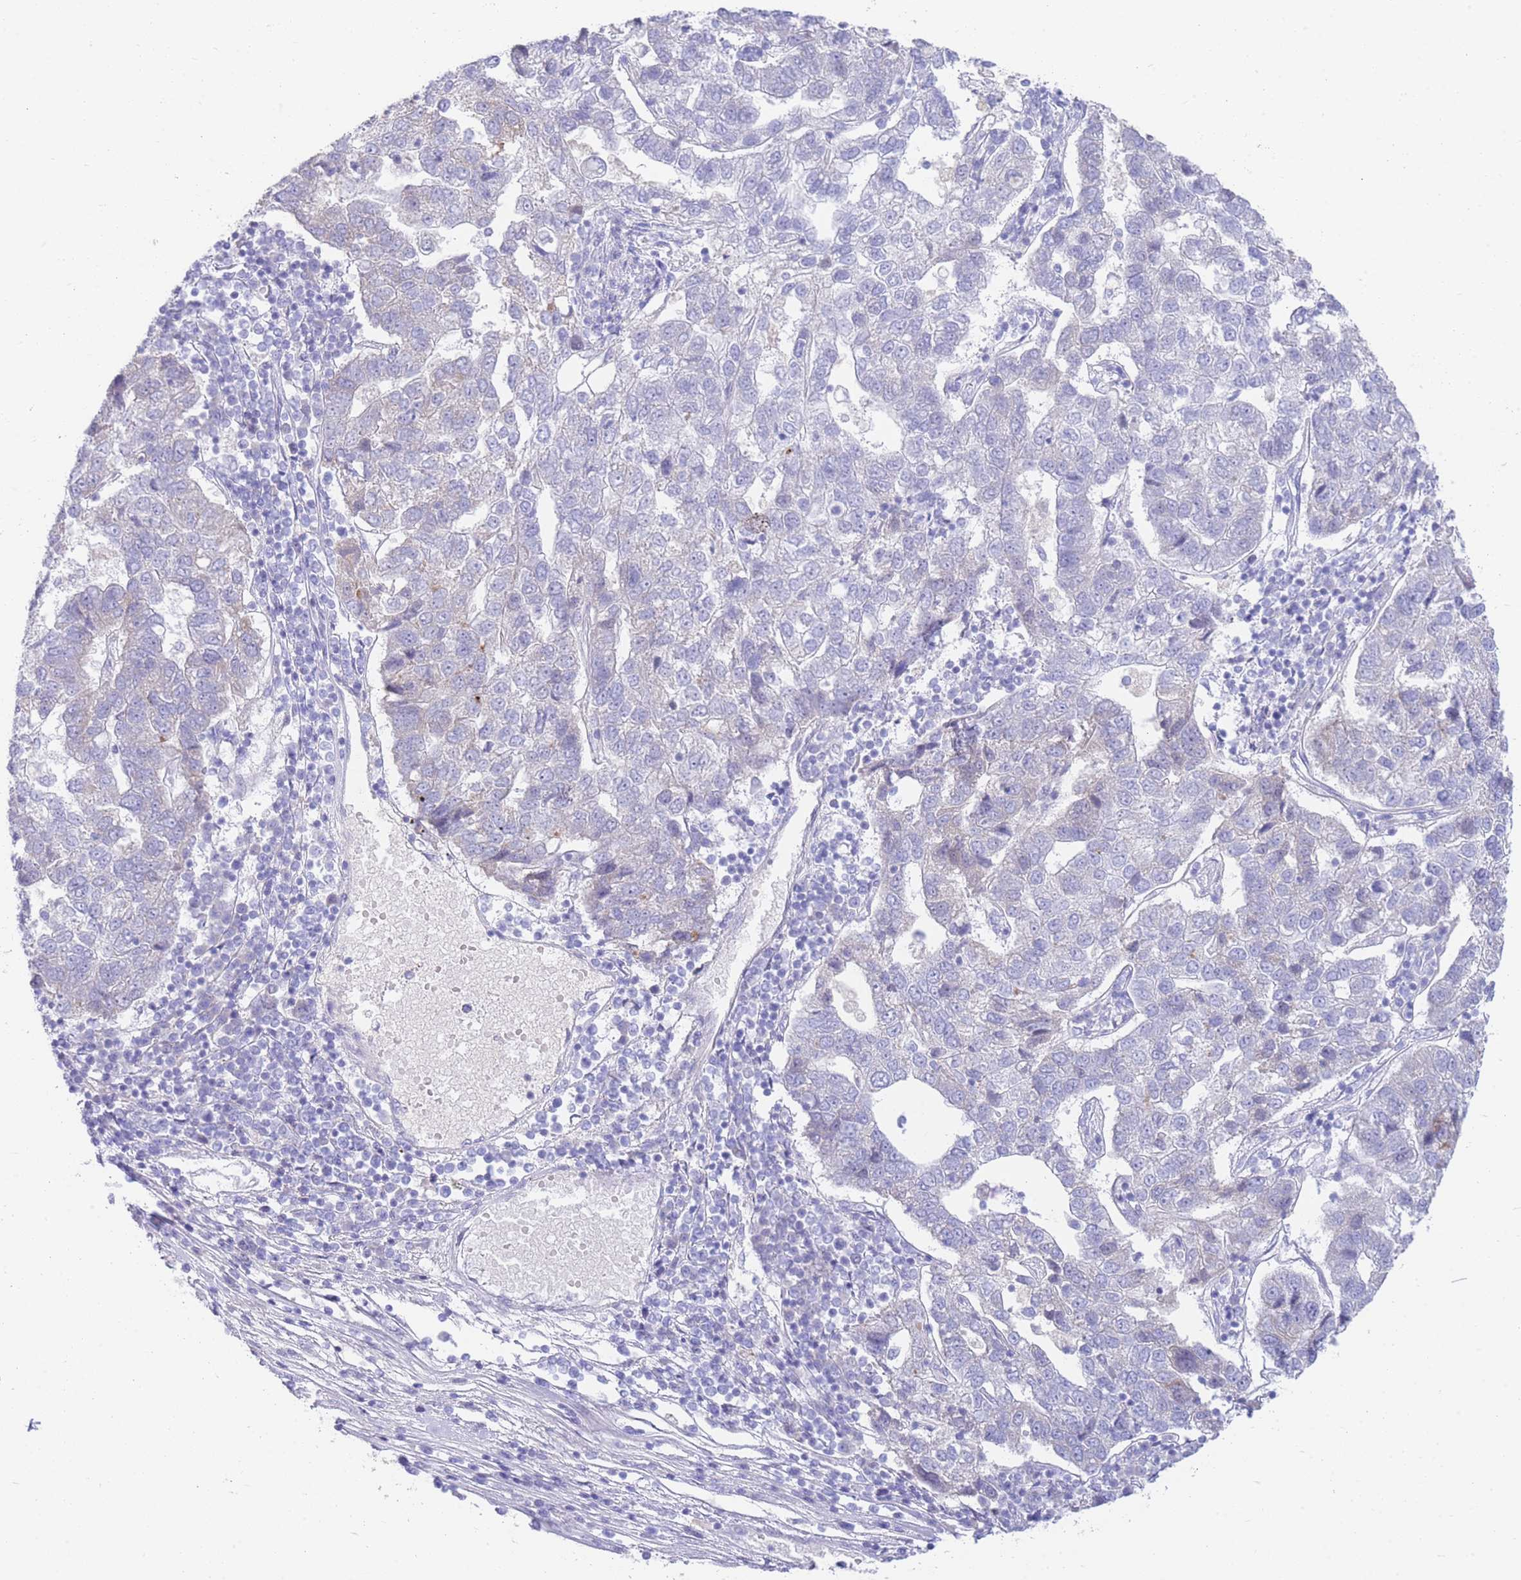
{"staining": {"intensity": "negative", "quantity": "none", "location": "none"}, "tissue": "pancreatic cancer", "cell_type": "Tumor cells", "image_type": "cancer", "snomed": [{"axis": "morphology", "description": "Adenocarcinoma, NOS"}, {"axis": "topography", "description": "Pancreas"}], "caption": "An IHC histopathology image of pancreatic cancer (adenocarcinoma) is shown. There is no staining in tumor cells of pancreatic cancer (adenocarcinoma). (Brightfield microscopy of DAB (3,3'-diaminobenzidine) immunohistochemistry at high magnification).", "gene": "LRRC37A", "patient": {"sex": "female", "age": 61}}